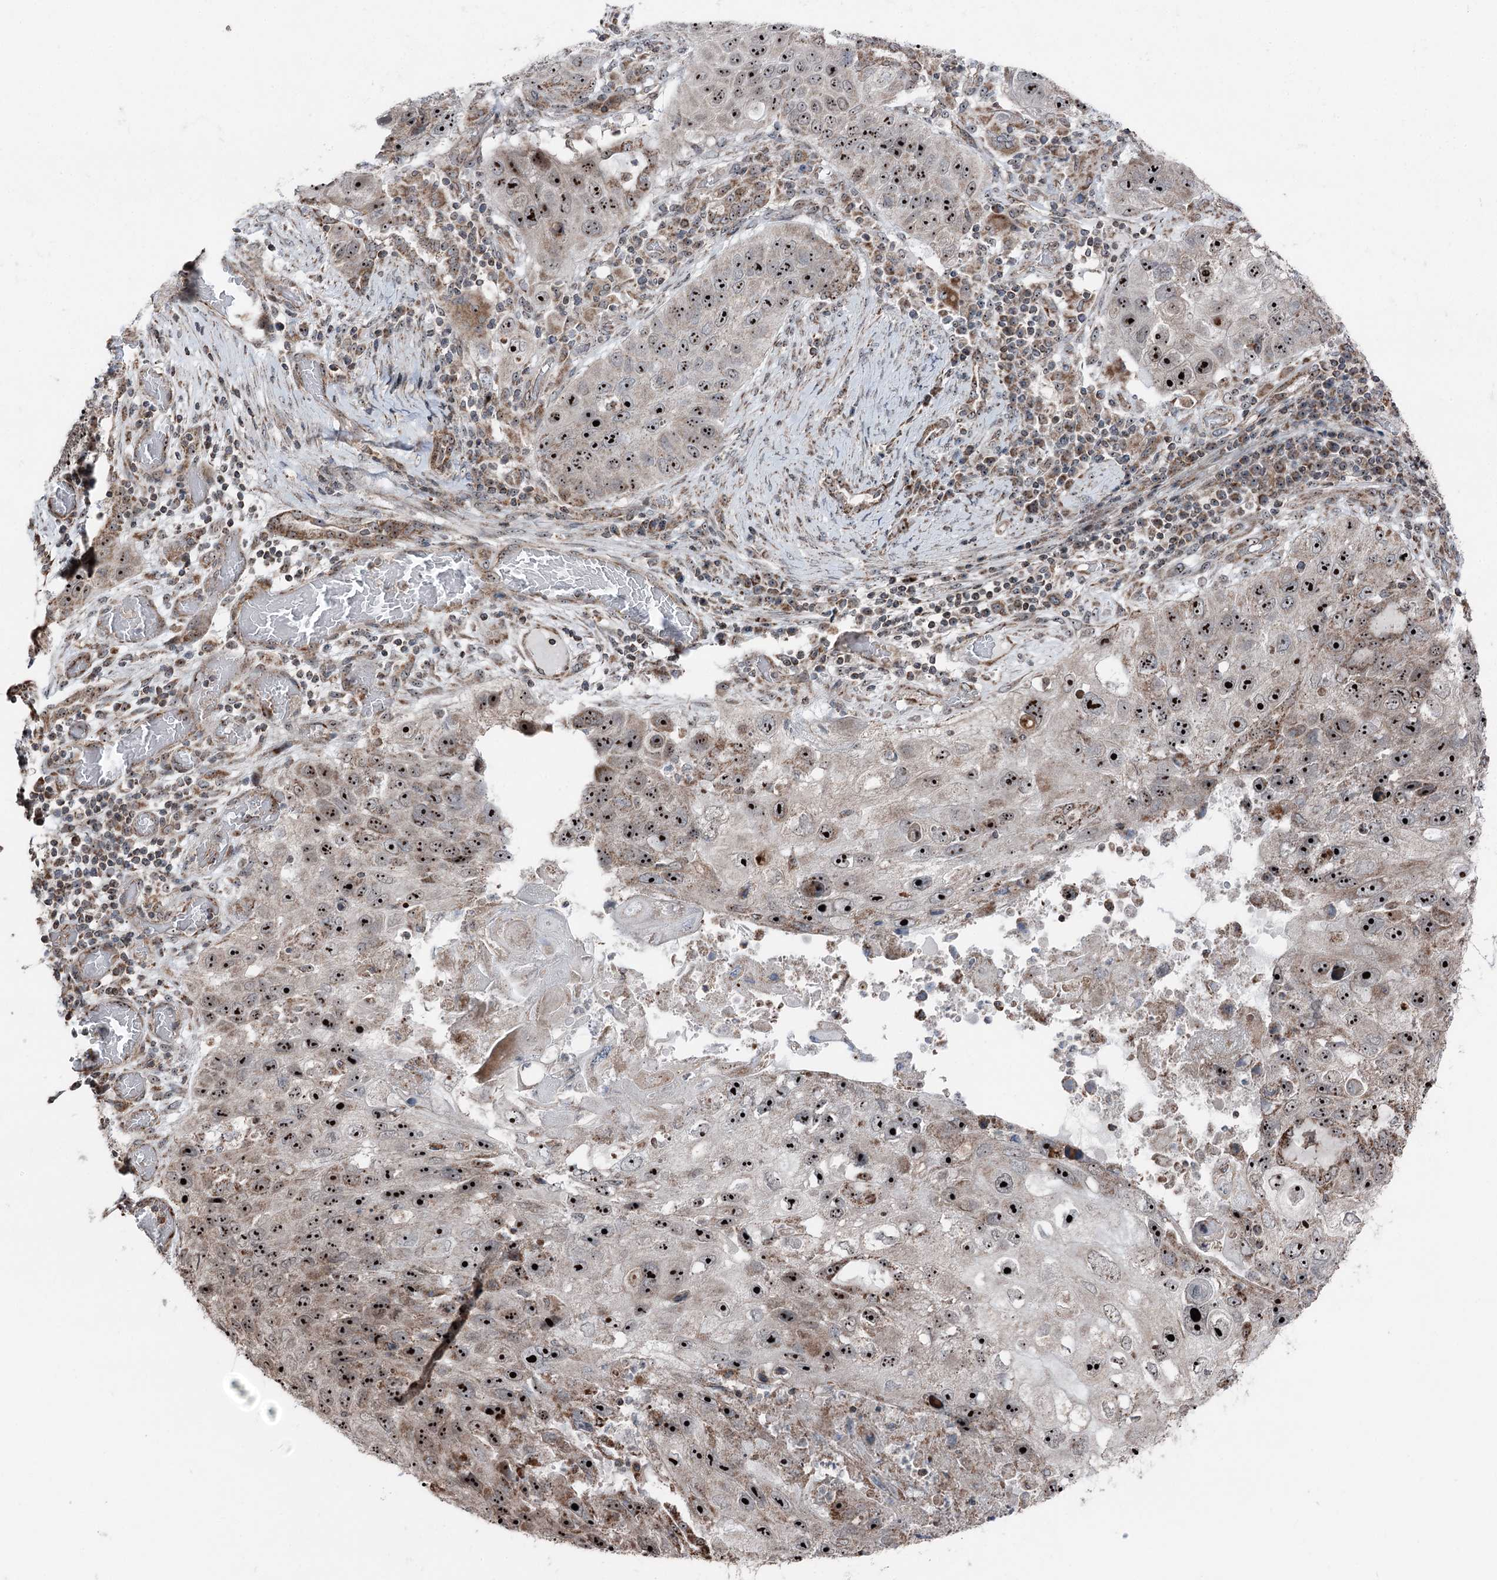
{"staining": {"intensity": "strong", "quantity": ">75%", "location": "nuclear"}, "tissue": "lung cancer", "cell_type": "Tumor cells", "image_type": "cancer", "snomed": [{"axis": "morphology", "description": "Squamous cell carcinoma, NOS"}, {"axis": "topography", "description": "Lung"}], "caption": "Lung squamous cell carcinoma stained with a brown dye shows strong nuclear positive positivity in approximately >75% of tumor cells.", "gene": "STEEP1", "patient": {"sex": "male", "age": 61}}